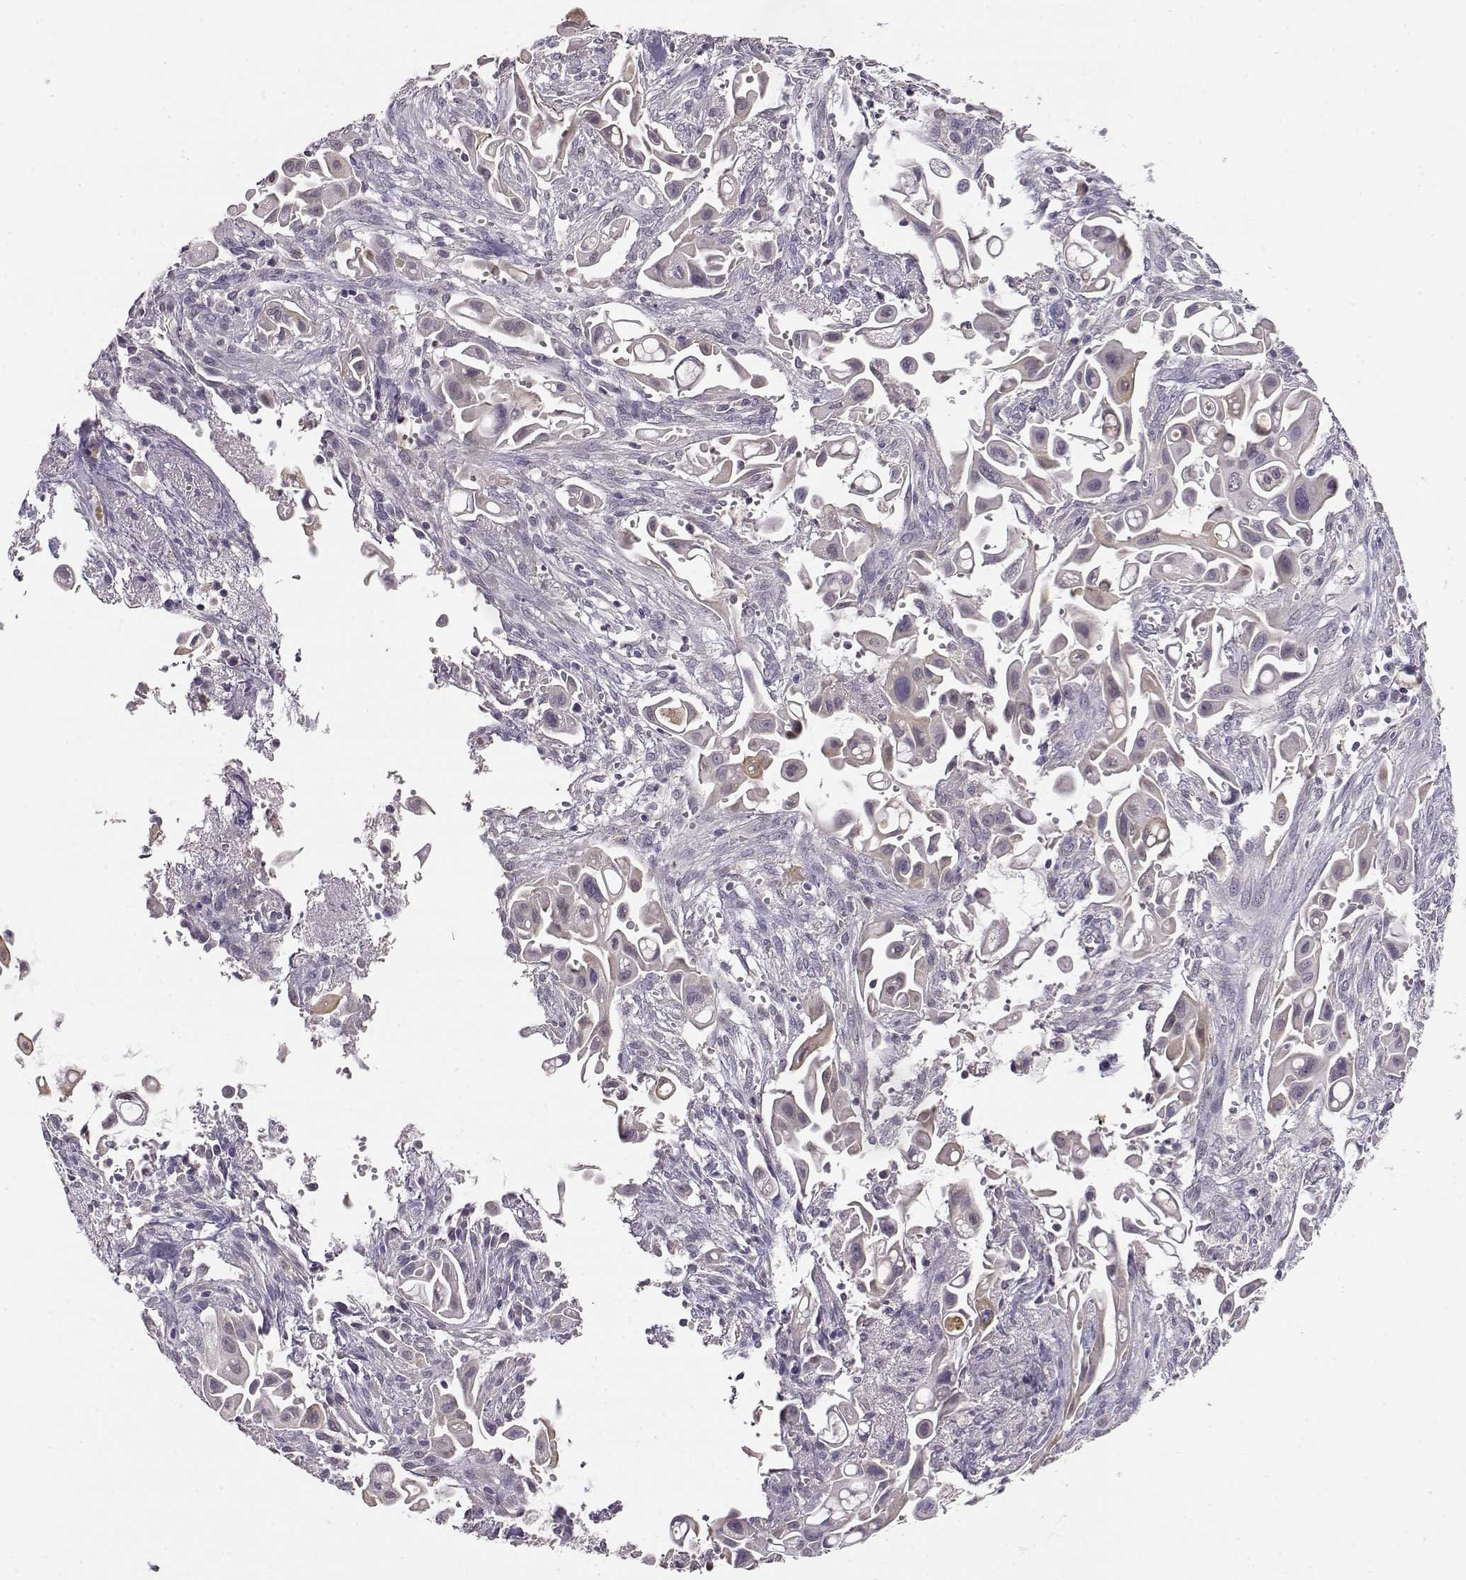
{"staining": {"intensity": "negative", "quantity": "none", "location": "none"}, "tissue": "pancreatic cancer", "cell_type": "Tumor cells", "image_type": "cancer", "snomed": [{"axis": "morphology", "description": "Adenocarcinoma, NOS"}, {"axis": "topography", "description": "Pancreas"}], "caption": "Immunohistochemistry (IHC) histopathology image of neoplastic tissue: pancreatic cancer (adenocarcinoma) stained with DAB displays no significant protein expression in tumor cells.", "gene": "TACR1", "patient": {"sex": "male", "age": 50}}